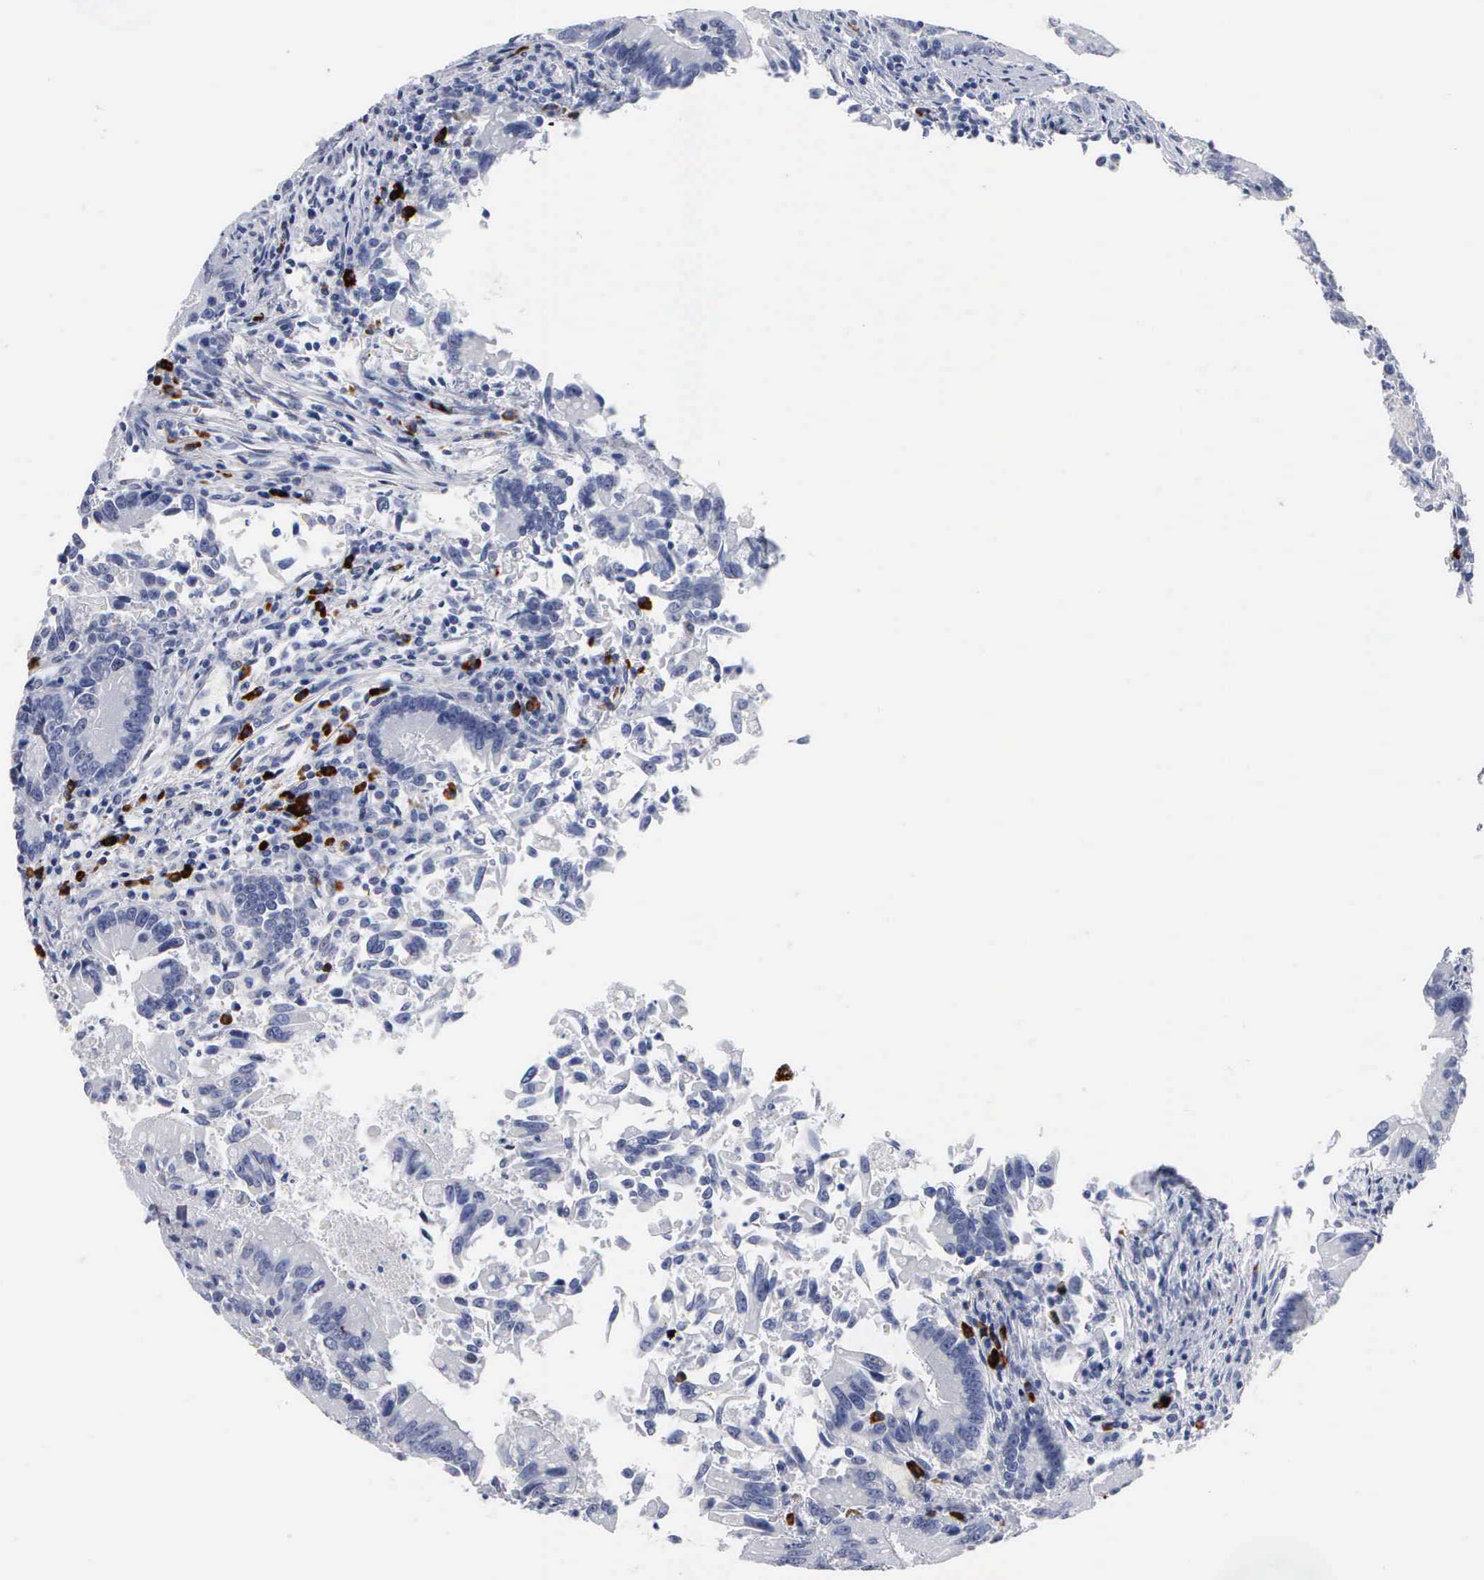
{"staining": {"intensity": "negative", "quantity": "none", "location": "none"}, "tissue": "colorectal cancer", "cell_type": "Tumor cells", "image_type": "cancer", "snomed": [{"axis": "morphology", "description": "Adenocarcinoma, NOS"}, {"axis": "topography", "description": "Rectum"}], "caption": "A histopathology image of human colorectal cancer (adenocarcinoma) is negative for staining in tumor cells.", "gene": "ASPHD2", "patient": {"sex": "female", "age": 81}}